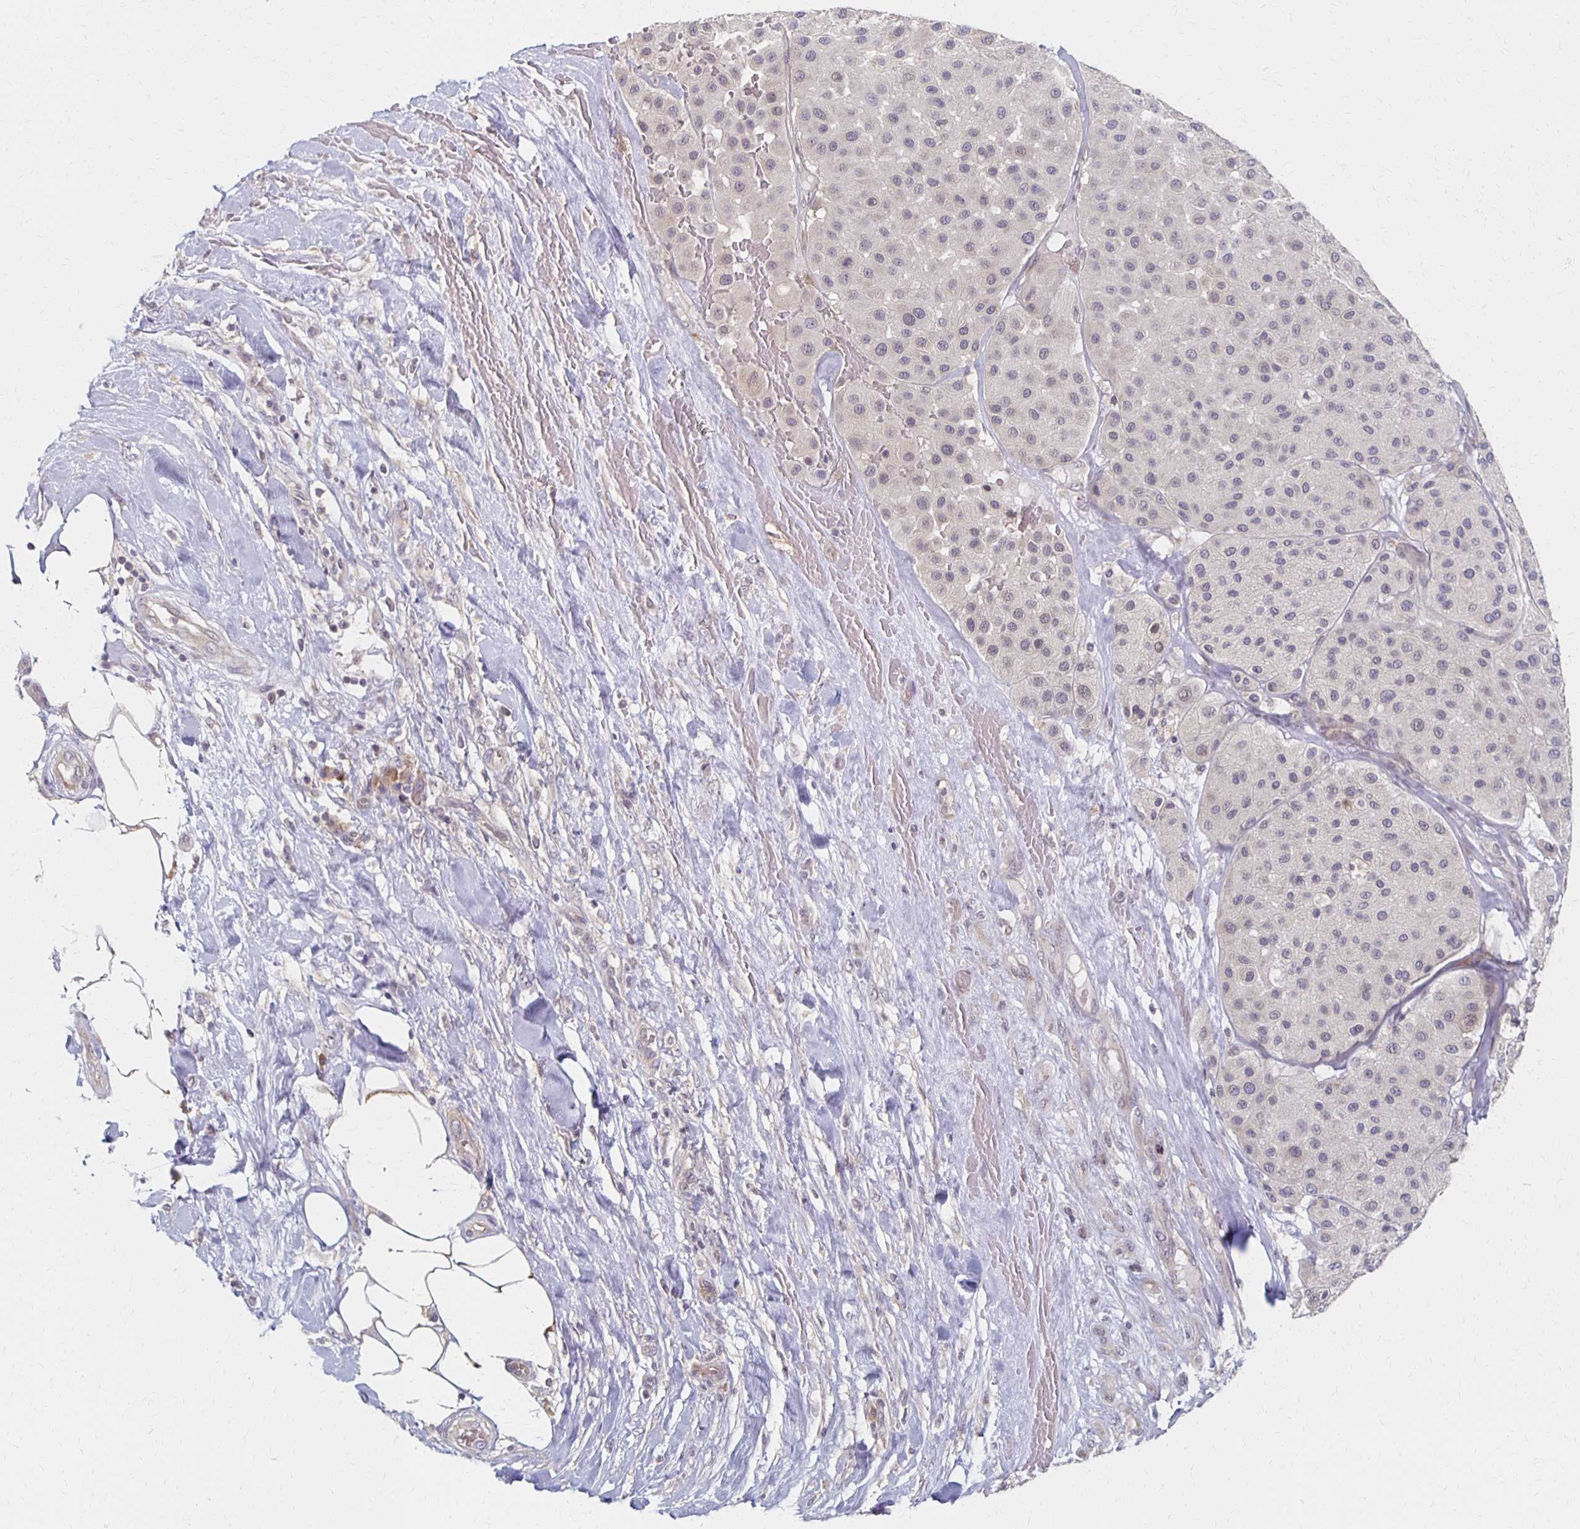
{"staining": {"intensity": "weak", "quantity": "<25%", "location": "nuclear"}, "tissue": "melanoma", "cell_type": "Tumor cells", "image_type": "cancer", "snomed": [{"axis": "morphology", "description": "Malignant melanoma, Metastatic site"}, {"axis": "topography", "description": "Smooth muscle"}], "caption": "Tumor cells show no significant positivity in melanoma.", "gene": "PRKCB", "patient": {"sex": "male", "age": 41}}